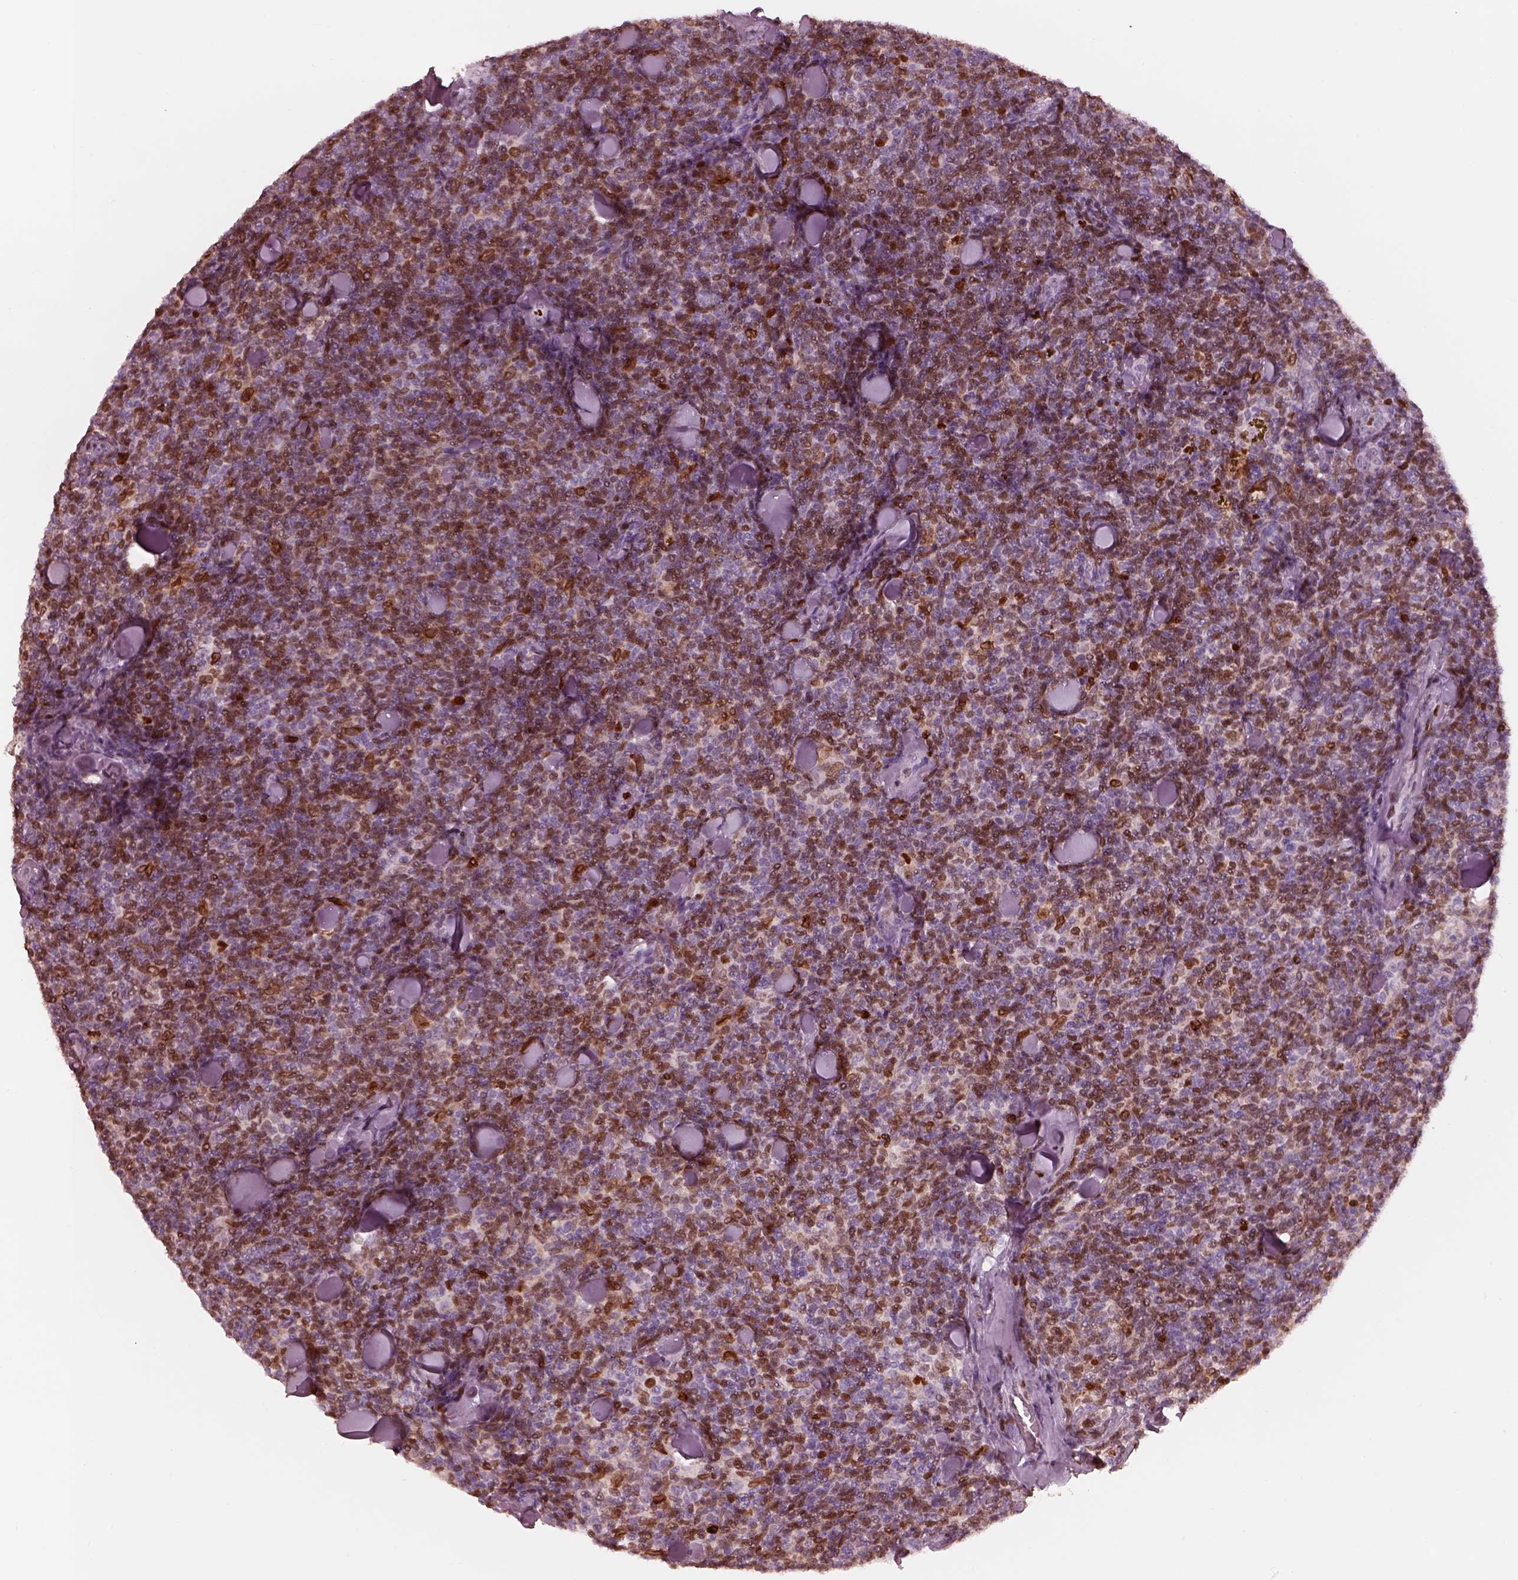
{"staining": {"intensity": "moderate", "quantity": "25%-75%", "location": "cytoplasmic/membranous,nuclear"}, "tissue": "lymphoma", "cell_type": "Tumor cells", "image_type": "cancer", "snomed": [{"axis": "morphology", "description": "Malignant lymphoma, non-Hodgkin's type, Low grade"}, {"axis": "topography", "description": "Lymph node"}], "caption": "Immunohistochemical staining of lymphoma displays moderate cytoplasmic/membranous and nuclear protein staining in approximately 25%-75% of tumor cells.", "gene": "ALOX5", "patient": {"sex": "female", "age": 56}}